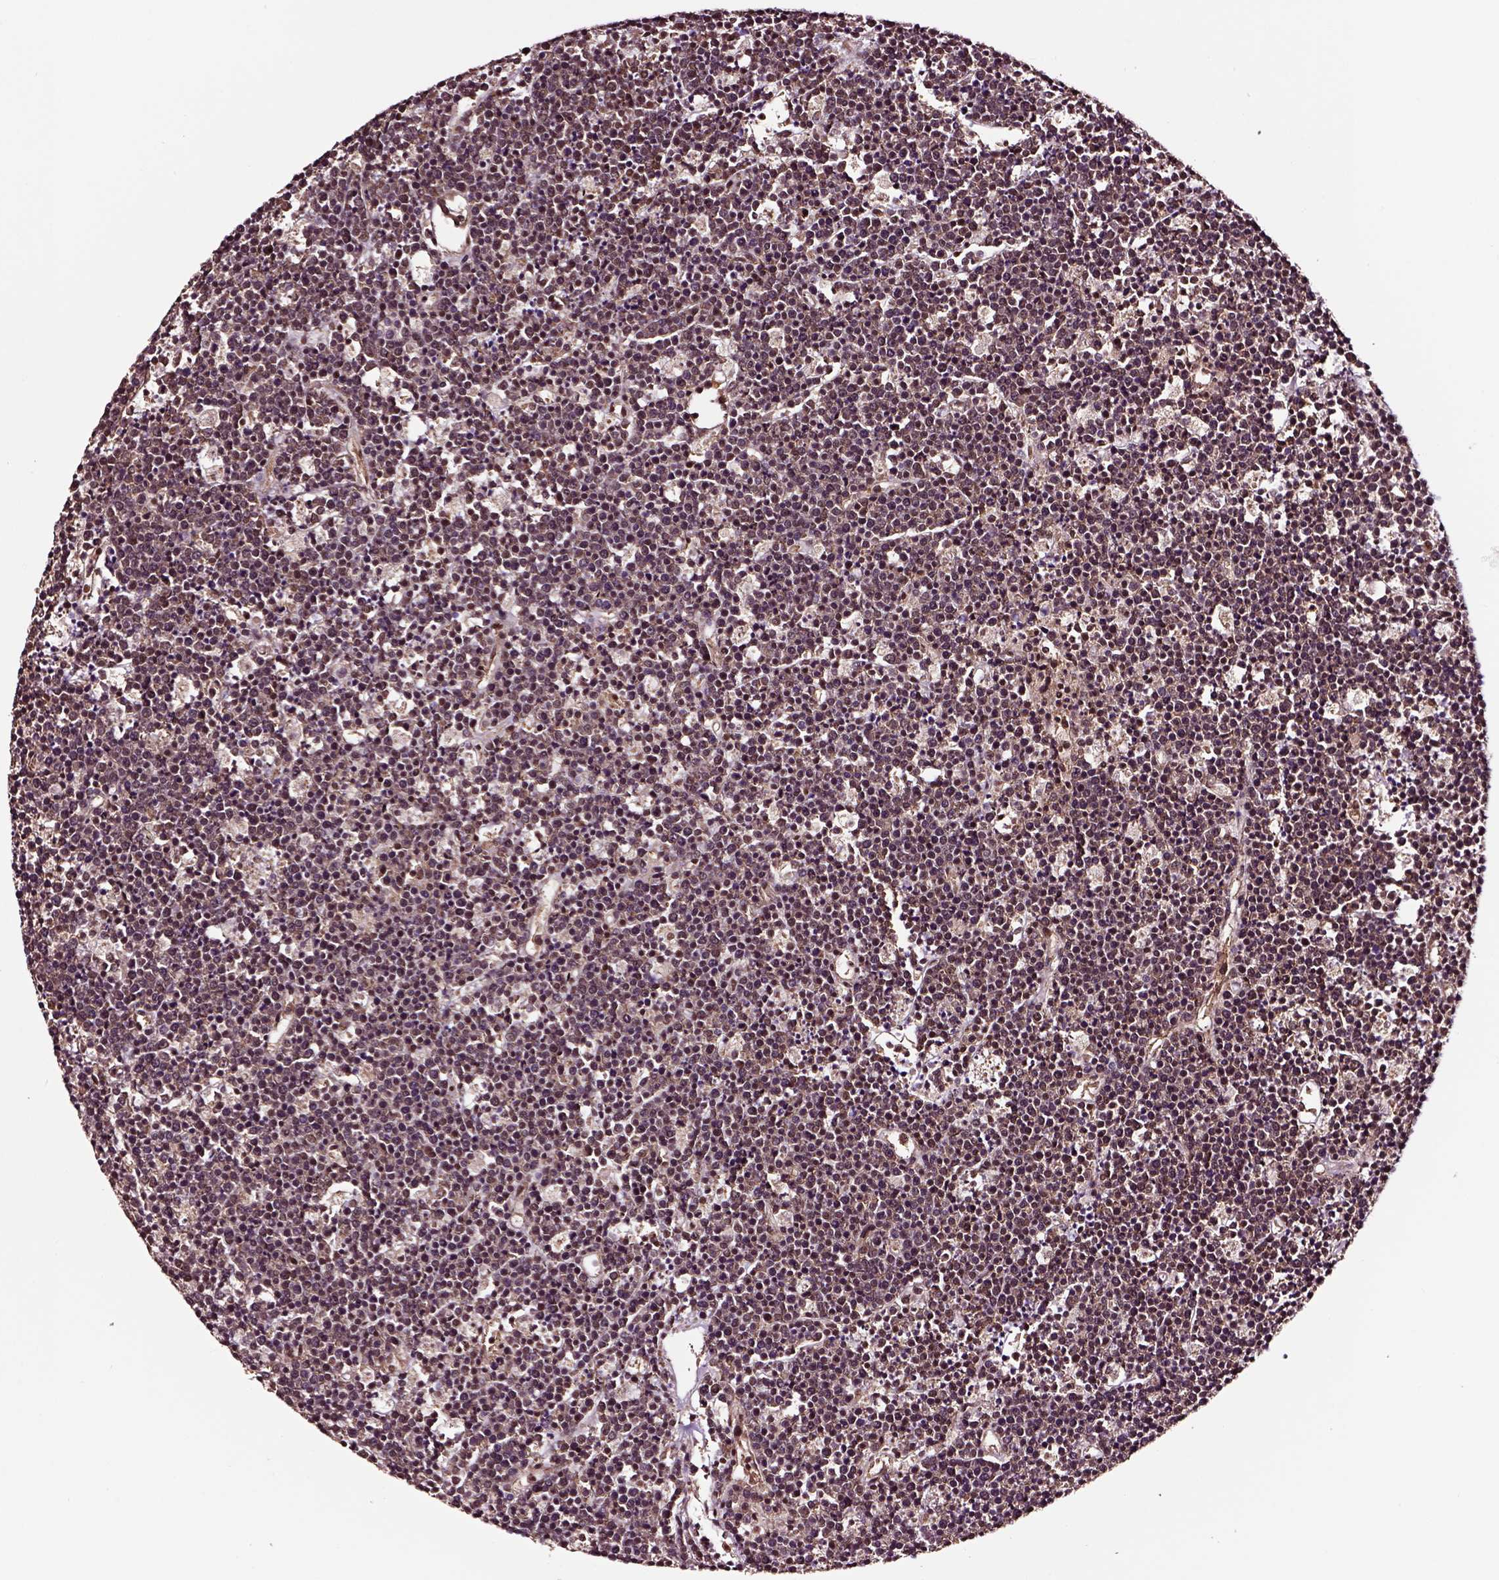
{"staining": {"intensity": "strong", "quantity": ">75%", "location": "cytoplasmic/membranous"}, "tissue": "lymphoma", "cell_type": "Tumor cells", "image_type": "cancer", "snomed": [{"axis": "morphology", "description": "Malignant lymphoma, non-Hodgkin's type, High grade"}, {"axis": "topography", "description": "Ovary"}], "caption": "Tumor cells reveal high levels of strong cytoplasmic/membranous expression in about >75% of cells in human high-grade malignant lymphoma, non-Hodgkin's type.", "gene": "RASSF5", "patient": {"sex": "female", "age": 56}}